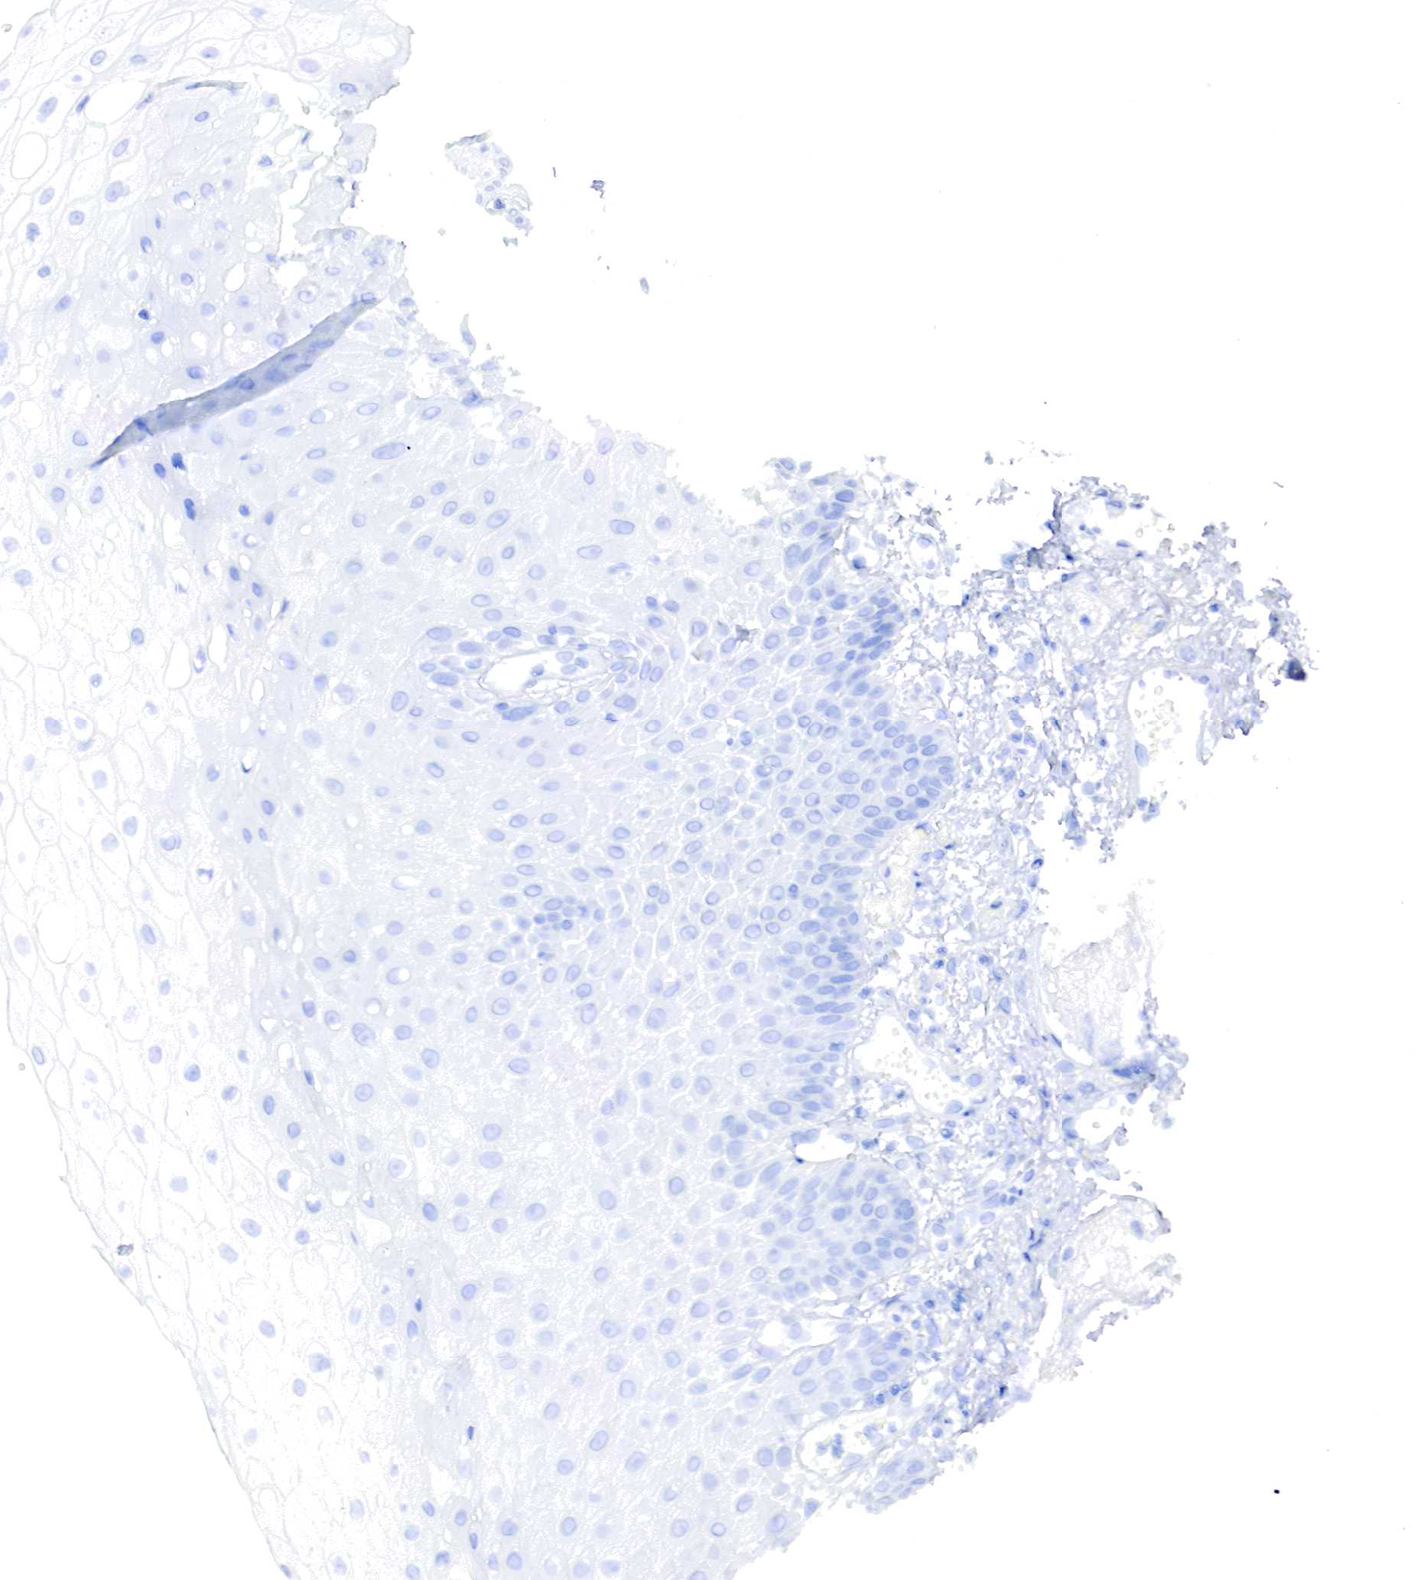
{"staining": {"intensity": "negative", "quantity": "none", "location": "none"}, "tissue": "oral mucosa", "cell_type": "Squamous epithelial cells", "image_type": "normal", "snomed": [{"axis": "morphology", "description": "Normal tissue, NOS"}, {"axis": "topography", "description": "Oral tissue"}], "caption": "Normal oral mucosa was stained to show a protein in brown. There is no significant positivity in squamous epithelial cells. The staining was performed using DAB to visualize the protein expression in brown, while the nuclei were stained in blue with hematoxylin (Magnification: 20x).", "gene": "TPM1", "patient": {"sex": "male", "age": 54}}